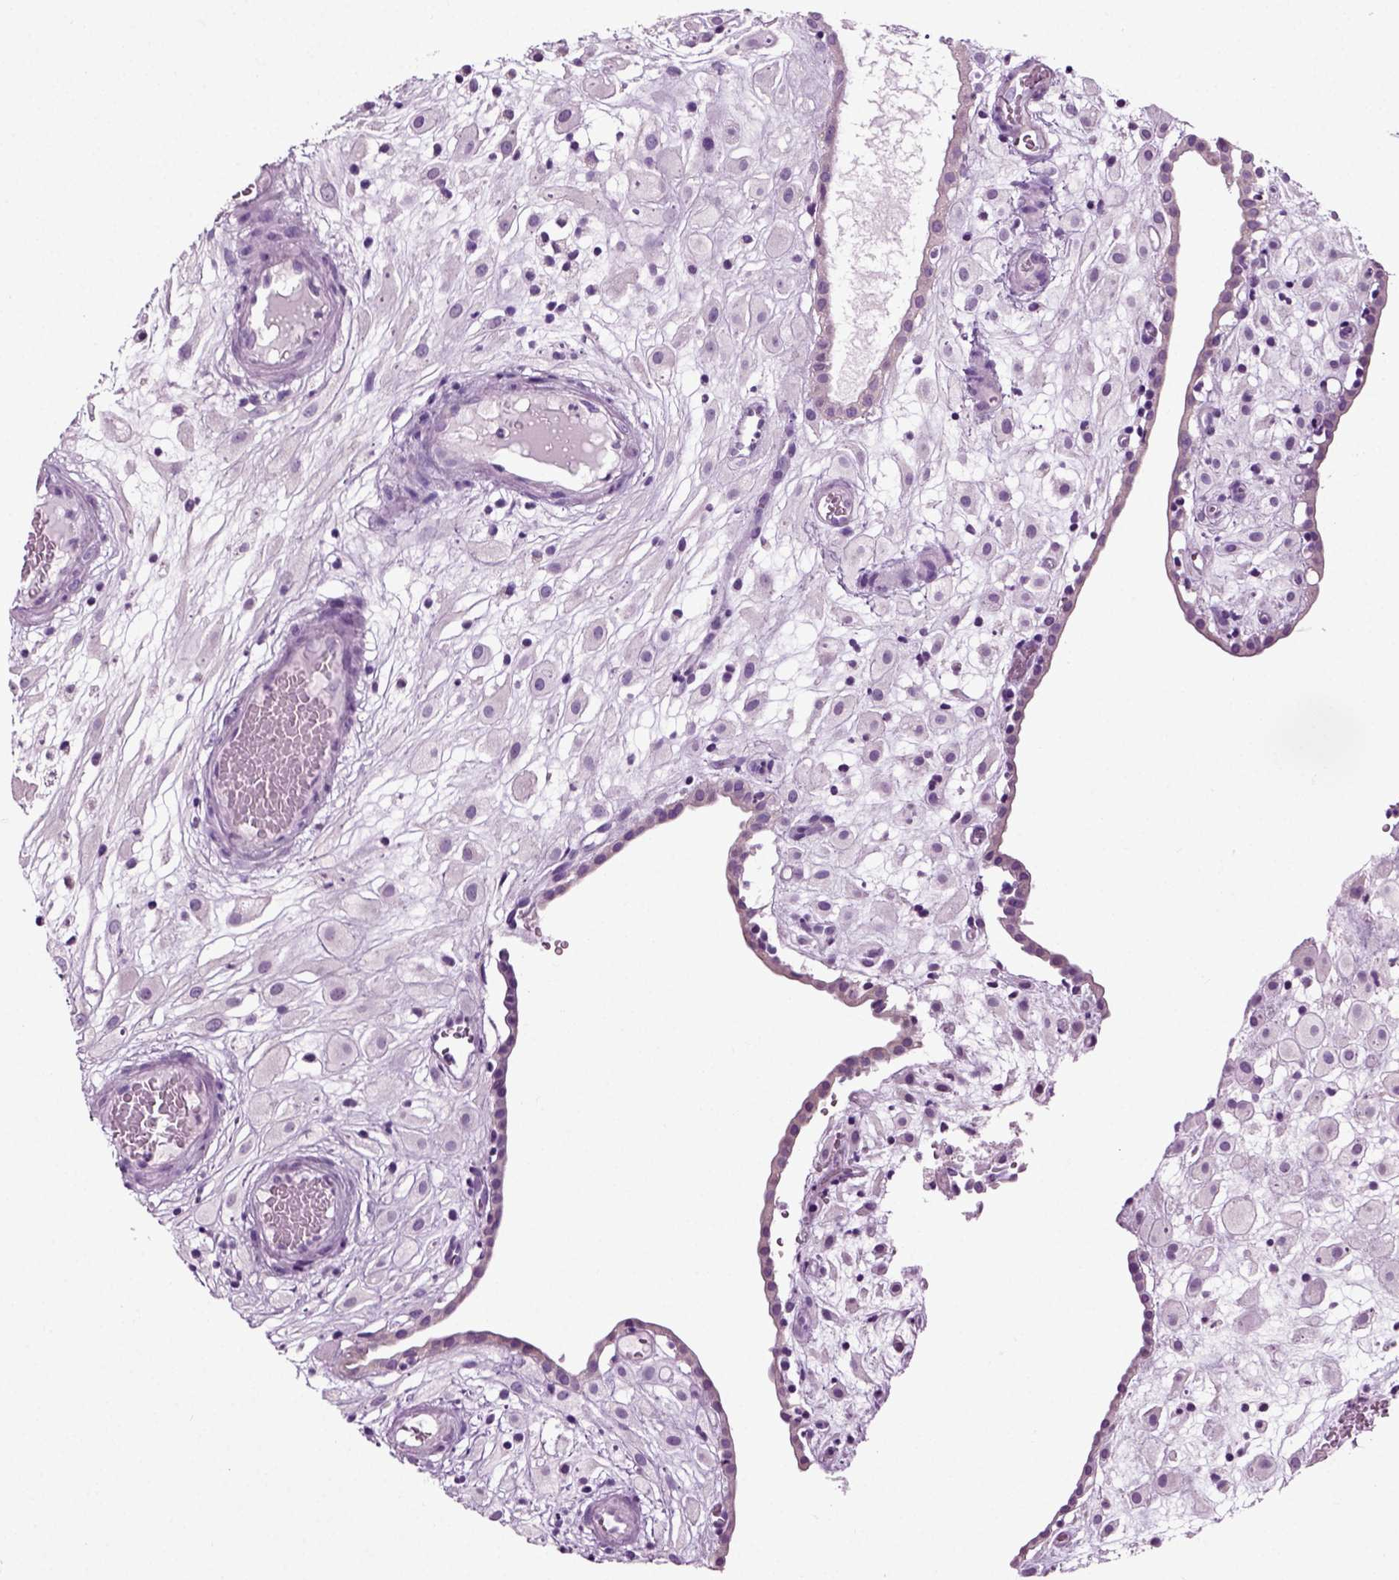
{"staining": {"intensity": "negative", "quantity": "none", "location": "none"}, "tissue": "placenta", "cell_type": "Decidual cells", "image_type": "normal", "snomed": [{"axis": "morphology", "description": "Normal tissue, NOS"}, {"axis": "topography", "description": "Placenta"}], "caption": "Decidual cells show no significant protein expression in unremarkable placenta.", "gene": "DNAH10", "patient": {"sex": "female", "age": 24}}